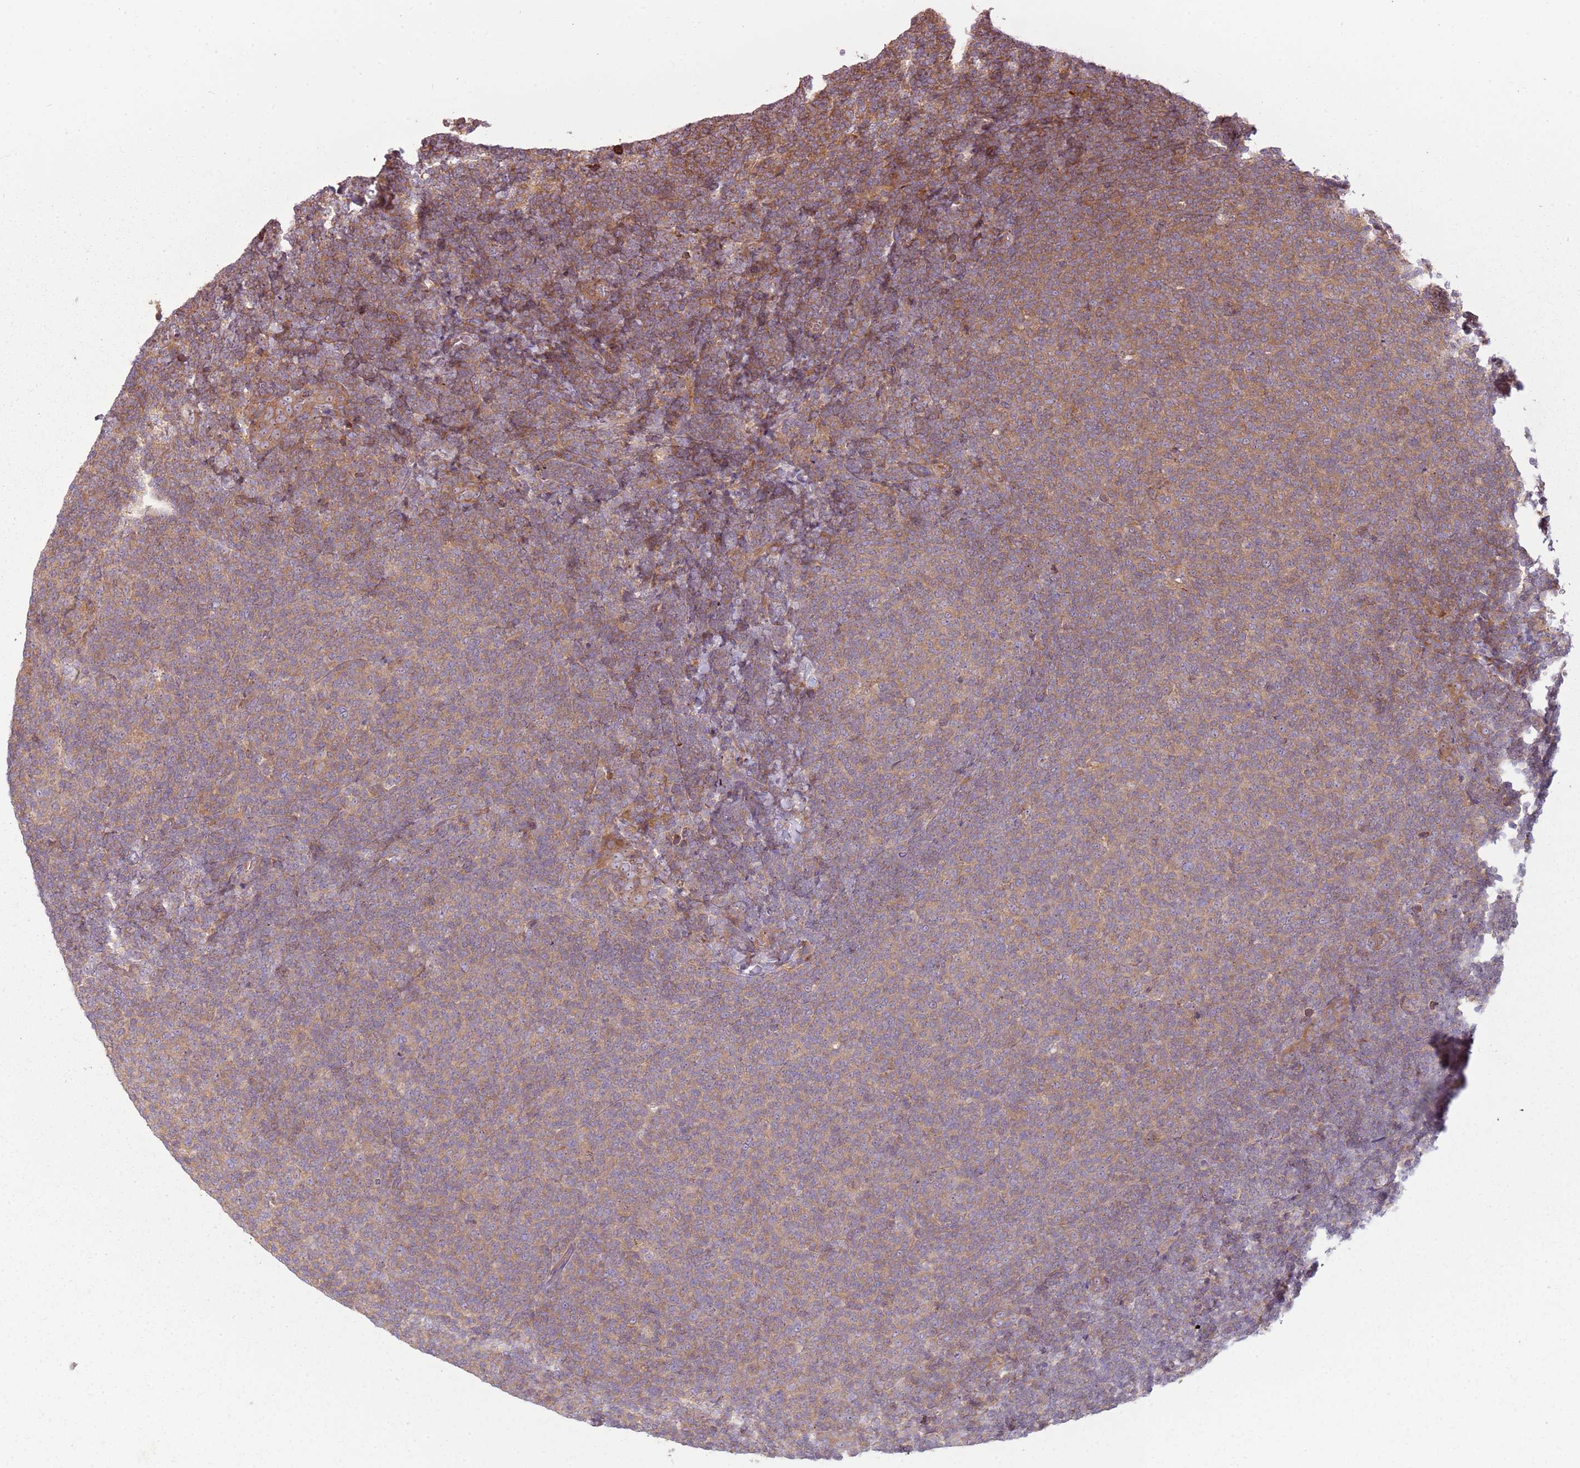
{"staining": {"intensity": "moderate", "quantity": "25%-75%", "location": "cytoplasmic/membranous"}, "tissue": "lymphoma", "cell_type": "Tumor cells", "image_type": "cancer", "snomed": [{"axis": "morphology", "description": "Malignant lymphoma, non-Hodgkin's type, Low grade"}, {"axis": "topography", "description": "Lymph node"}], "caption": "Low-grade malignant lymphoma, non-Hodgkin's type stained with immunohistochemistry shows moderate cytoplasmic/membranous positivity in approximately 25%-75% of tumor cells. (brown staining indicates protein expression, while blue staining denotes nuclei).", "gene": "RPL21", "patient": {"sex": "male", "age": 66}}